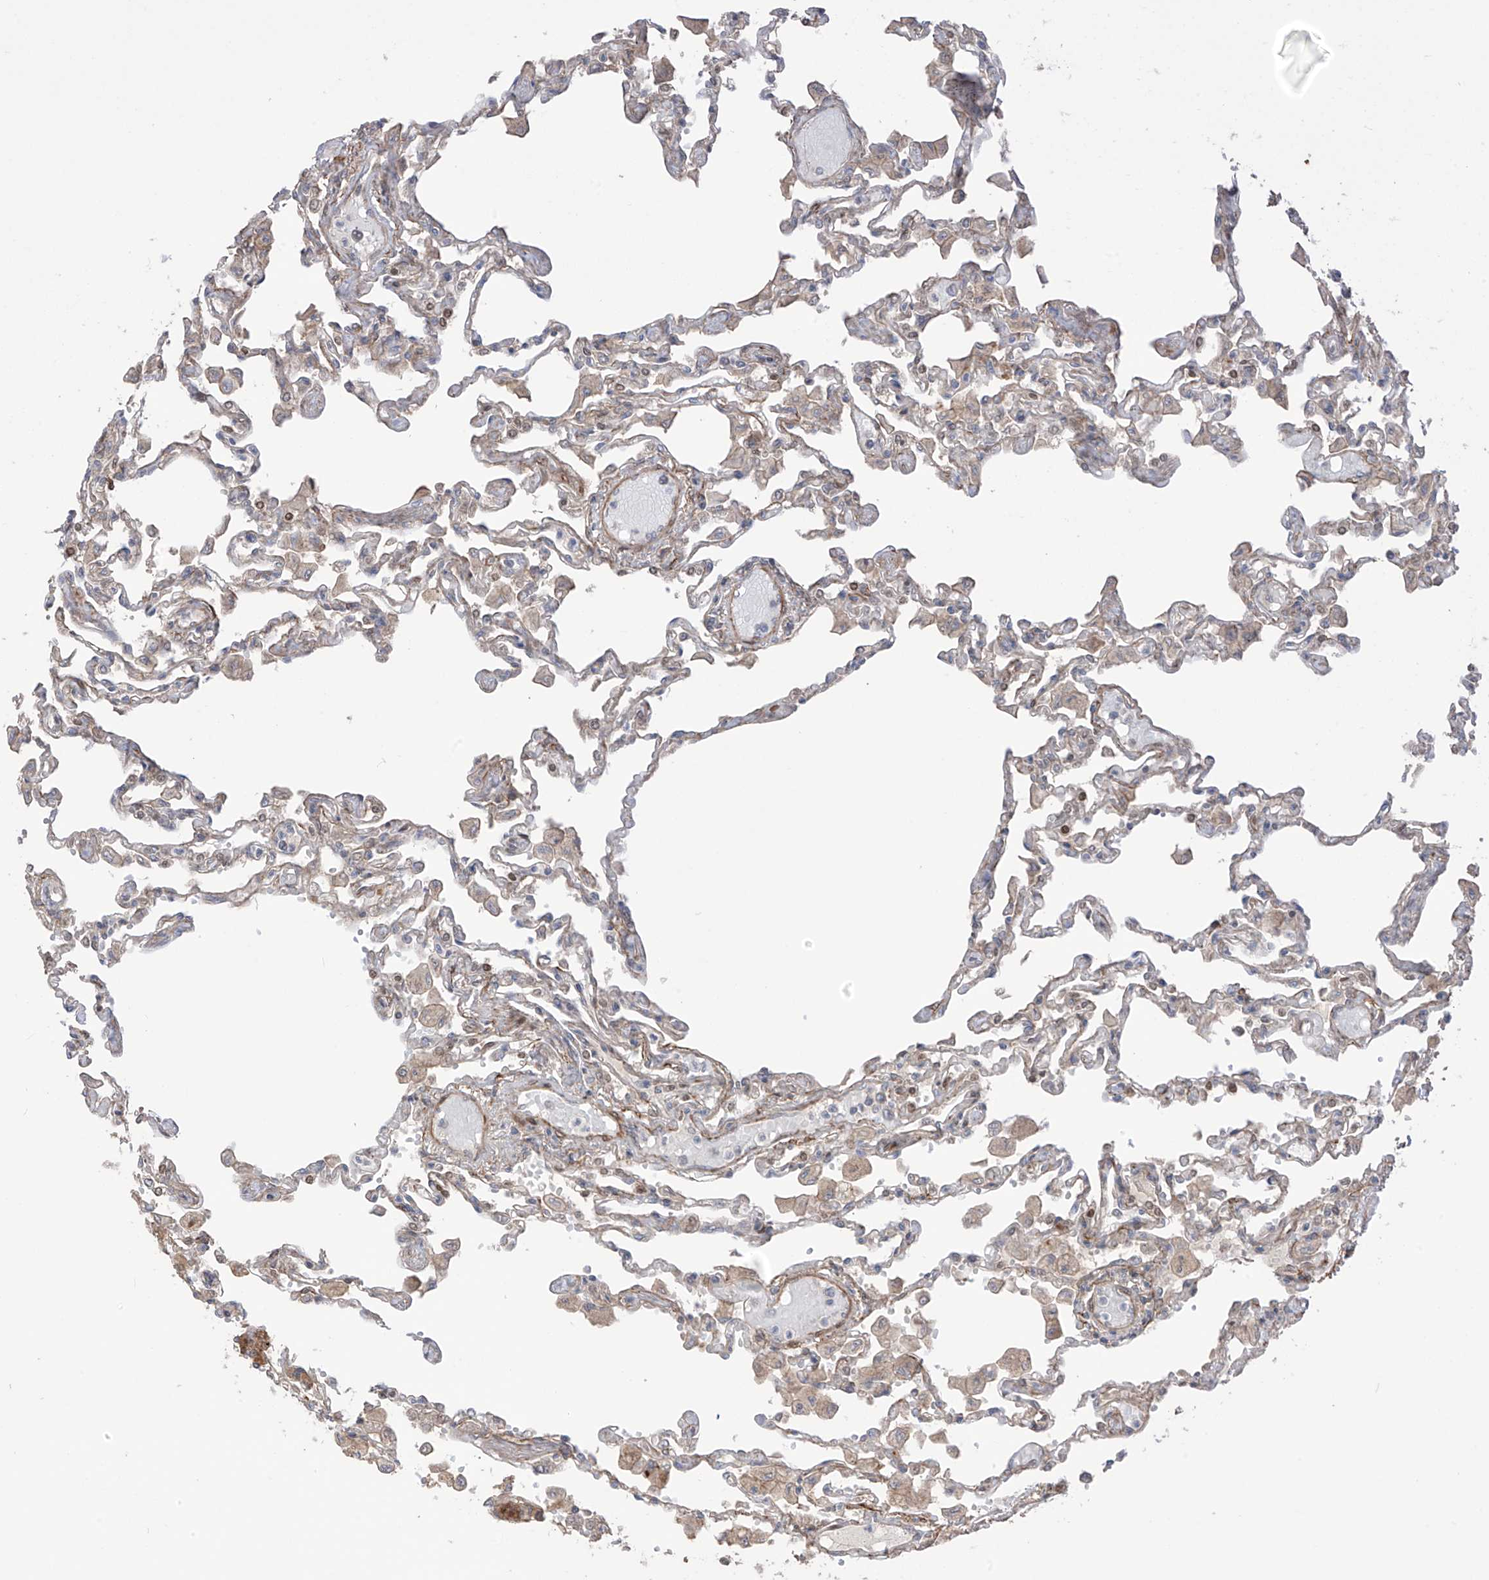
{"staining": {"intensity": "negative", "quantity": "none", "location": "none"}, "tissue": "lung", "cell_type": "Alveolar cells", "image_type": "normal", "snomed": [{"axis": "morphology", "description": "Normal tissue, NOS"}, {"axis": "topography", "description": "Bronchus"}, {"axis": "topography", "description": "Lung"}], "caption": "The image displays no staining of alveolar cells in unremarkable lung. Nuclei are stained in blue.", "gene": "LRRC74A", "patient": {"sex": "female", "age": 49}}